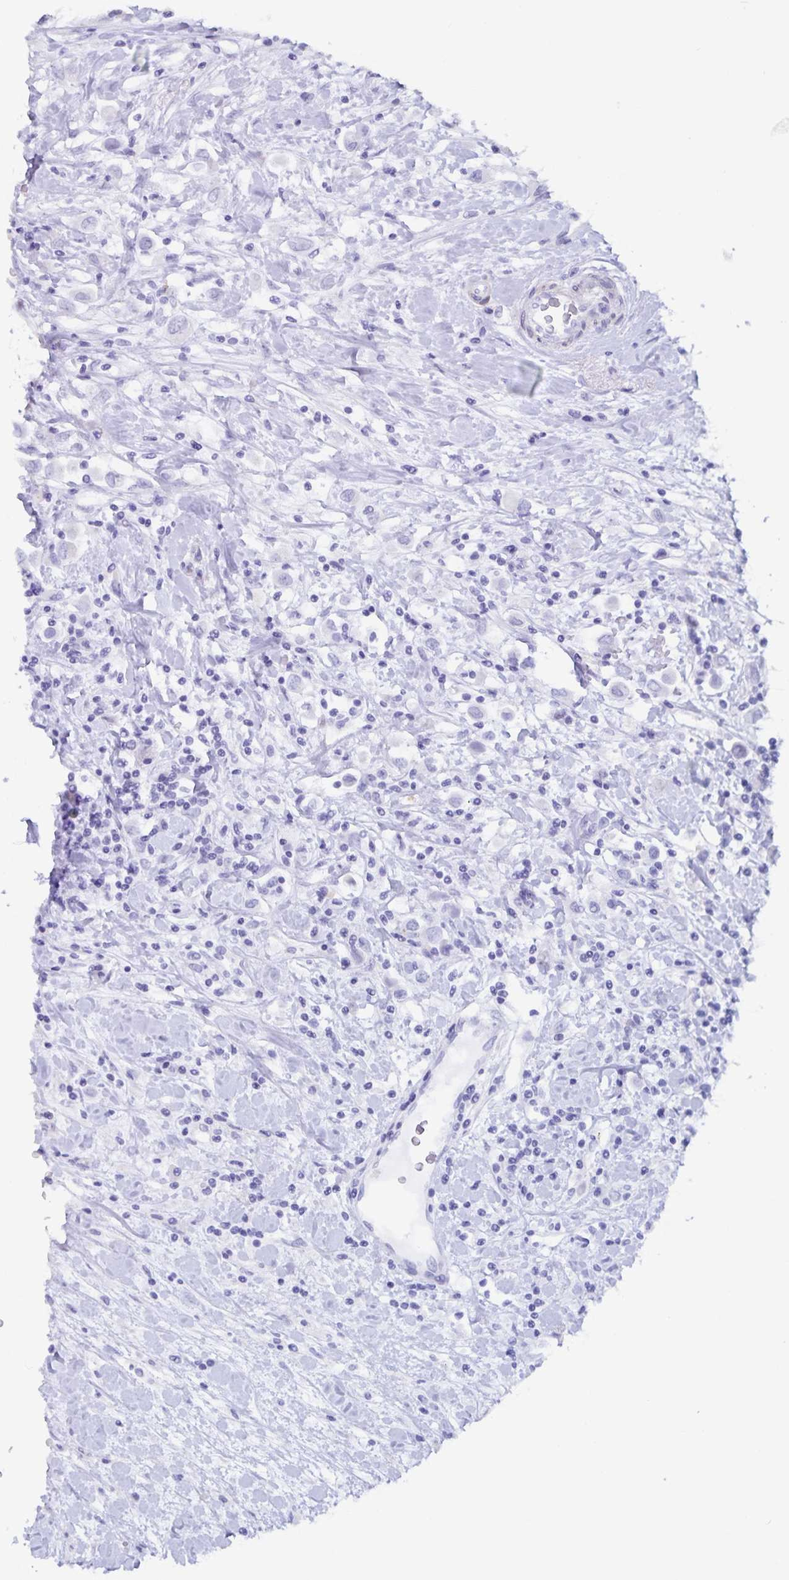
{"staining": {"intensity": "negative", "quantity": "none", "location": "none"}, "tissue": "breast cancer", "cell_type": "Tumor cells", "image_type": "cancer", "snomed": [{"axis": "morphology", "description": "Duct carcinoma"}, {"axis": "topography", "description": "Breast"}], "caption": "This is an immunohistochemistry histopathology image of breast invasive ductal carcinoma. There is no staining in tumor cells.", "gene": "GPR137", "patient": {"sex": "female", "age": 61}}